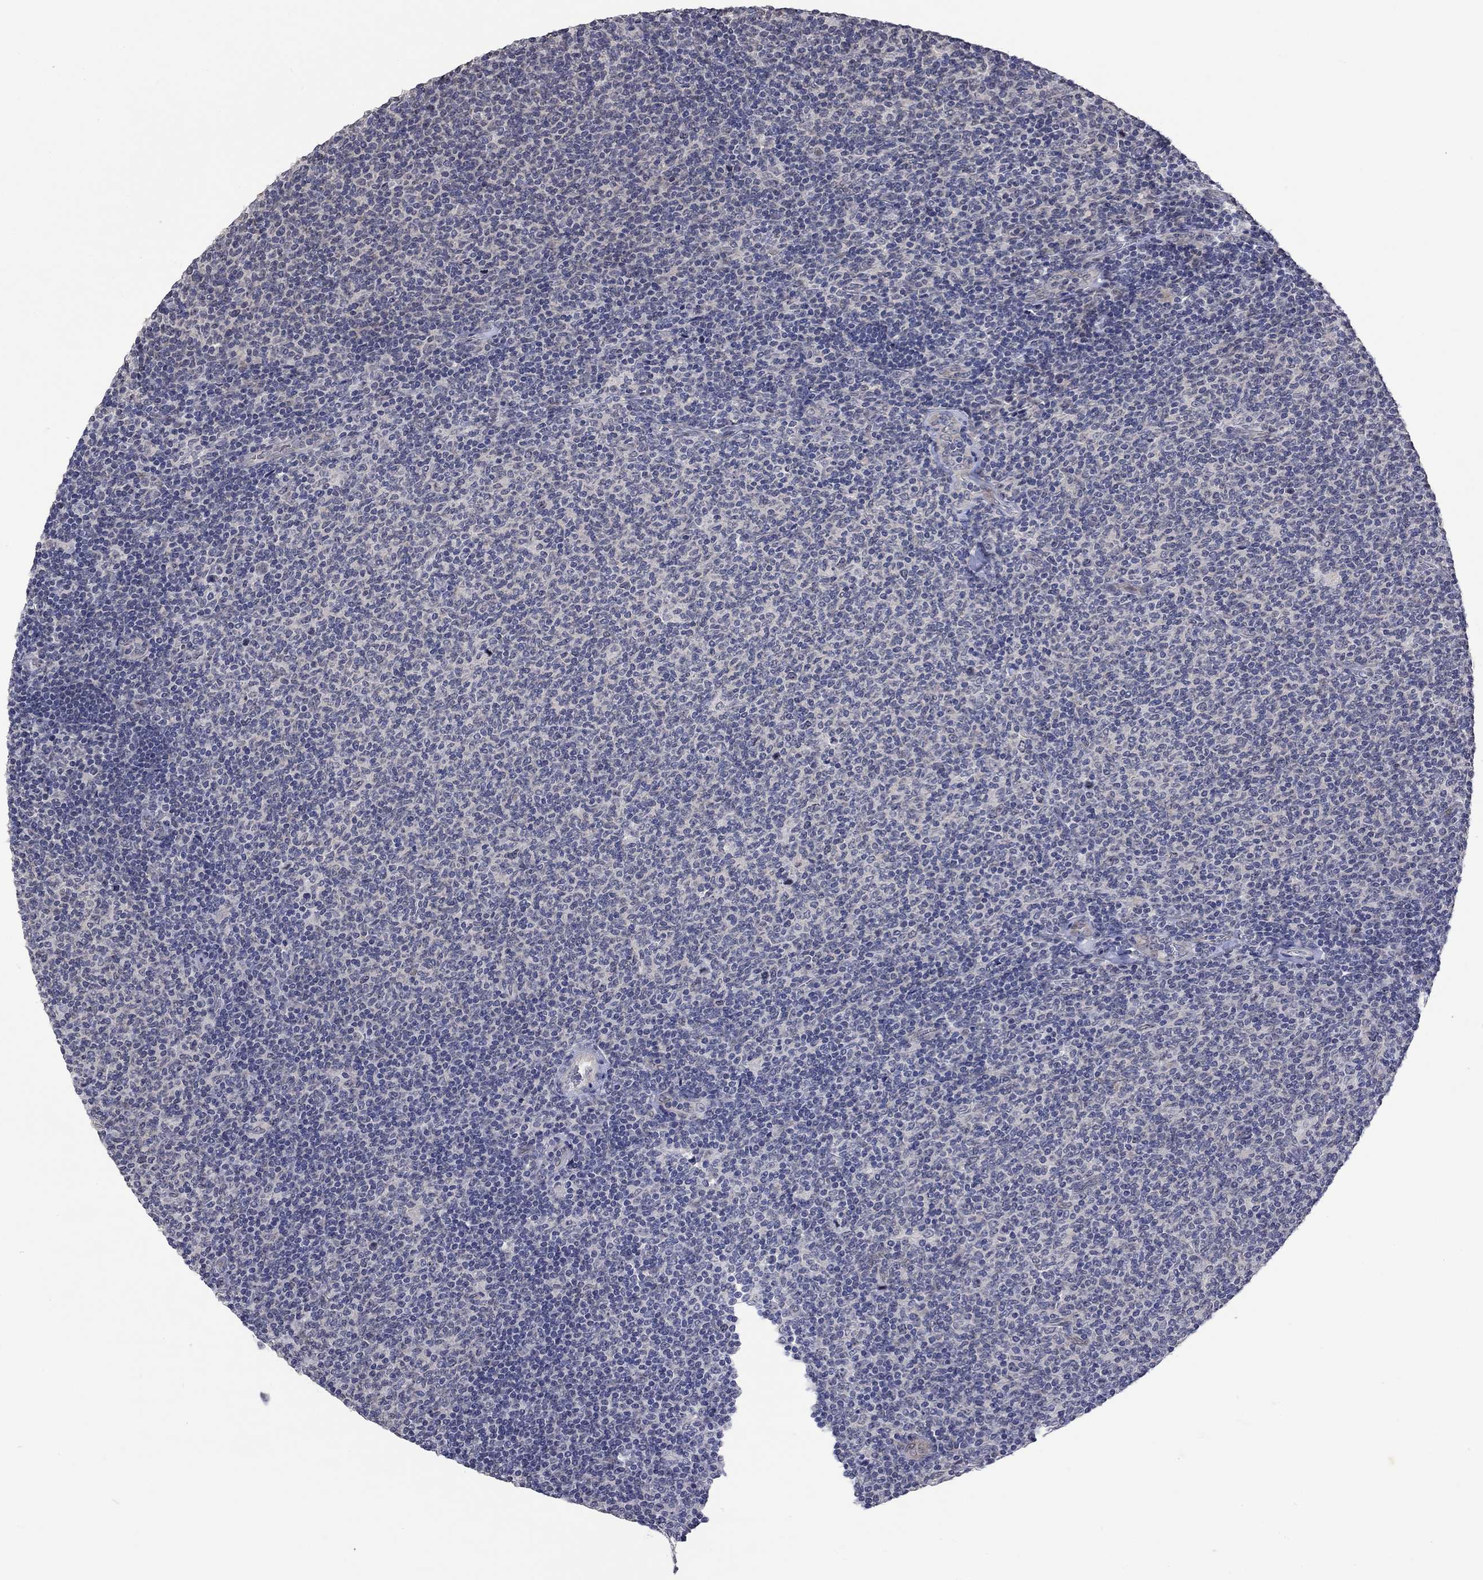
{"staining": {"intensity": "negative", "quantity": "none", "location": "none"}, "tissue": "lymphoma", "cell_type": "Tumor cells", "image_type": "cancer", "snomed": [{"axis": "morphology", "description": "Malignant lymphoma, non-Hodgkin's type, Low grade"}, {"axis": "topography", "description": "Lymph node"}], "caption": "Tumor cells are negative for protein expression in human malignant lymphoma, non-Hodgkin's type (low-grade).", "gene": "DDX3Y", "patient": {"sex": "male", "age": 52}}